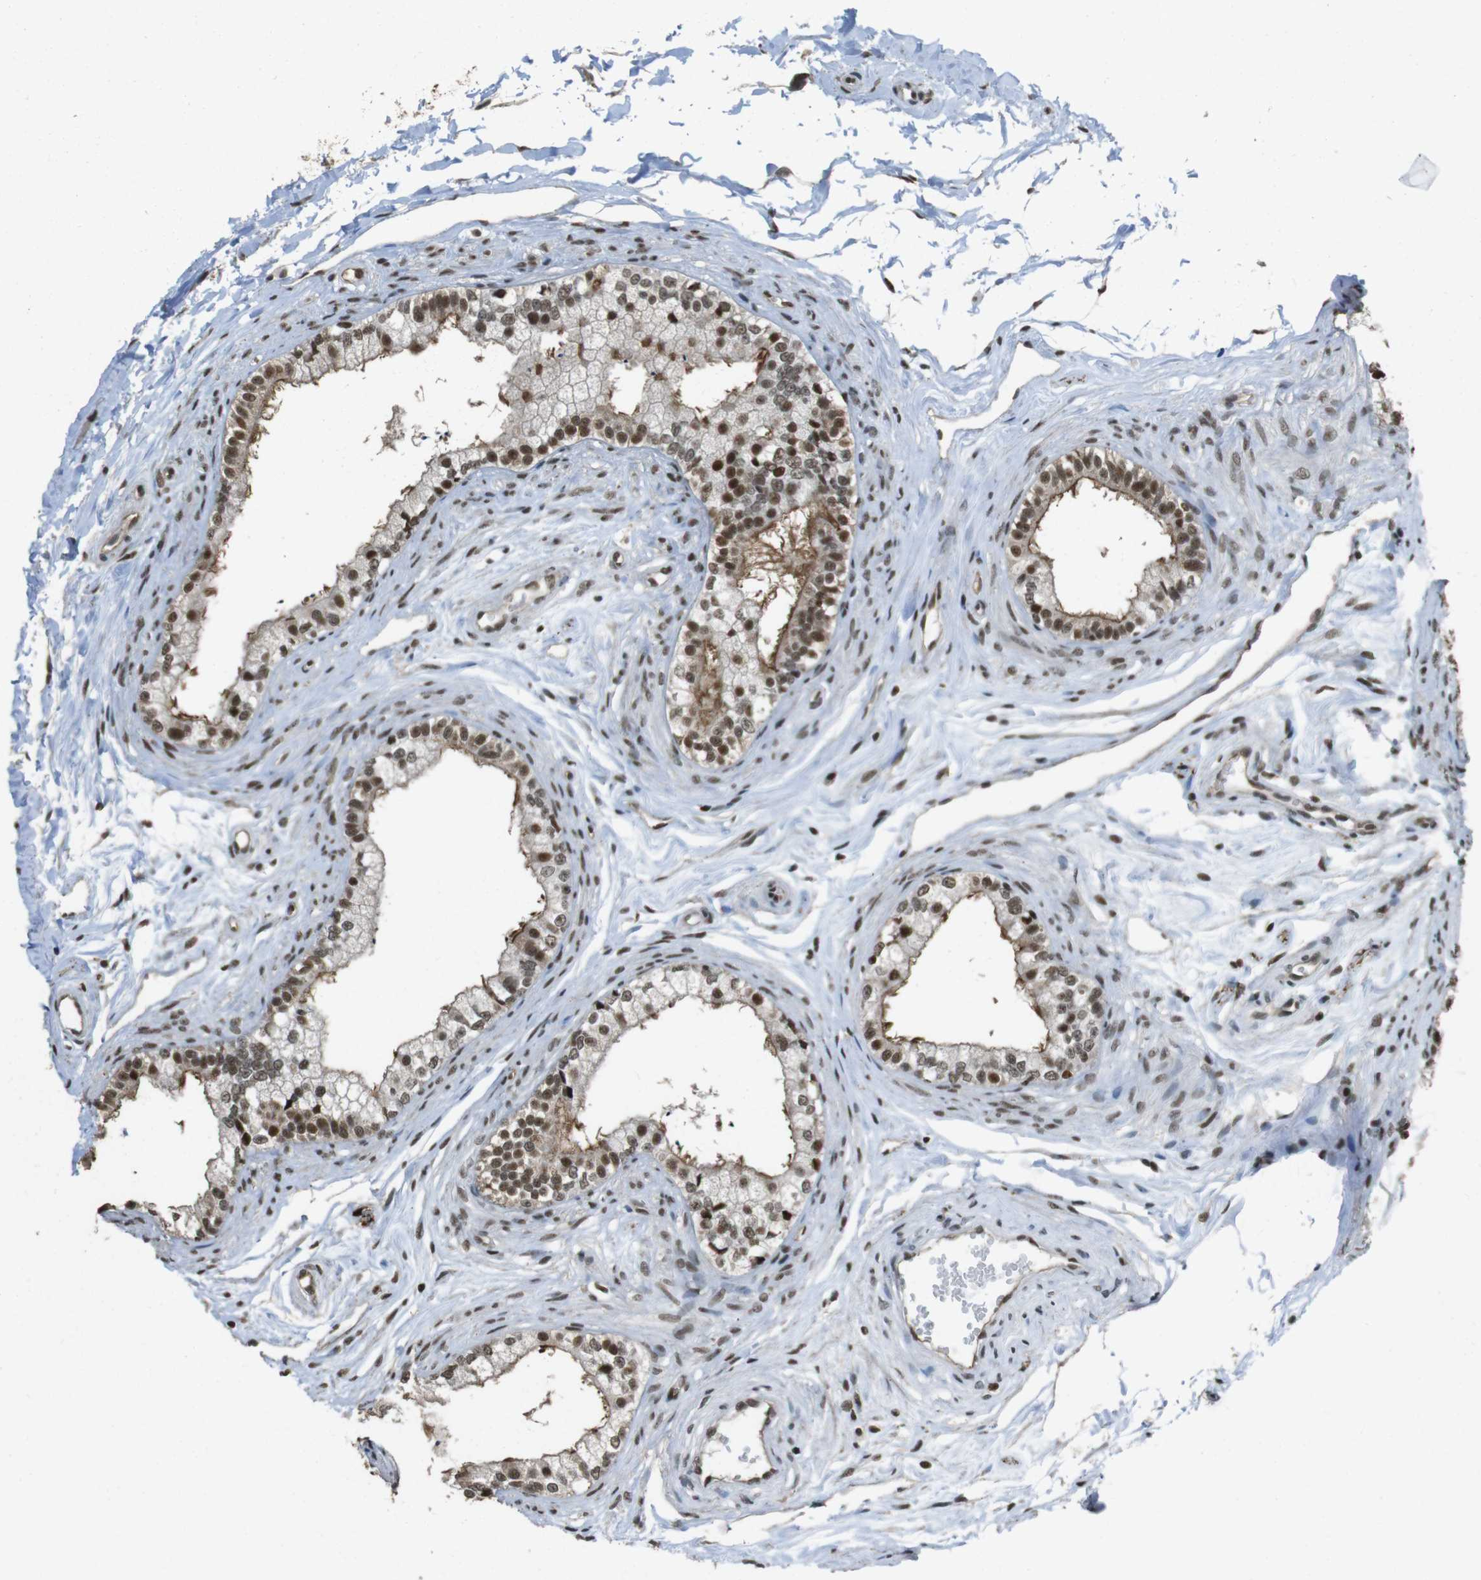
{"staining": {"intensity": "moderate", "quantity": ">75%", "location": "cytoplasmic/membranous,nuclear"}, "tissue": "epididymis", "cell_type": "Glandular cells", "image_type": "normal", "snomed": [{"axis": "morphology", "description": "Normal tissue, NOS"}, {"axis": "topography", "description": "Epididymis"}], "caption": "Moderate cytoplasmic/membranous,nuclear staining for a protein is present in about >75% of glandular cells of normal epididymis using immunohistochemistry (IHC).", "gene": "CSNK2B", "patient": {"sex": "male", "age": 56}}